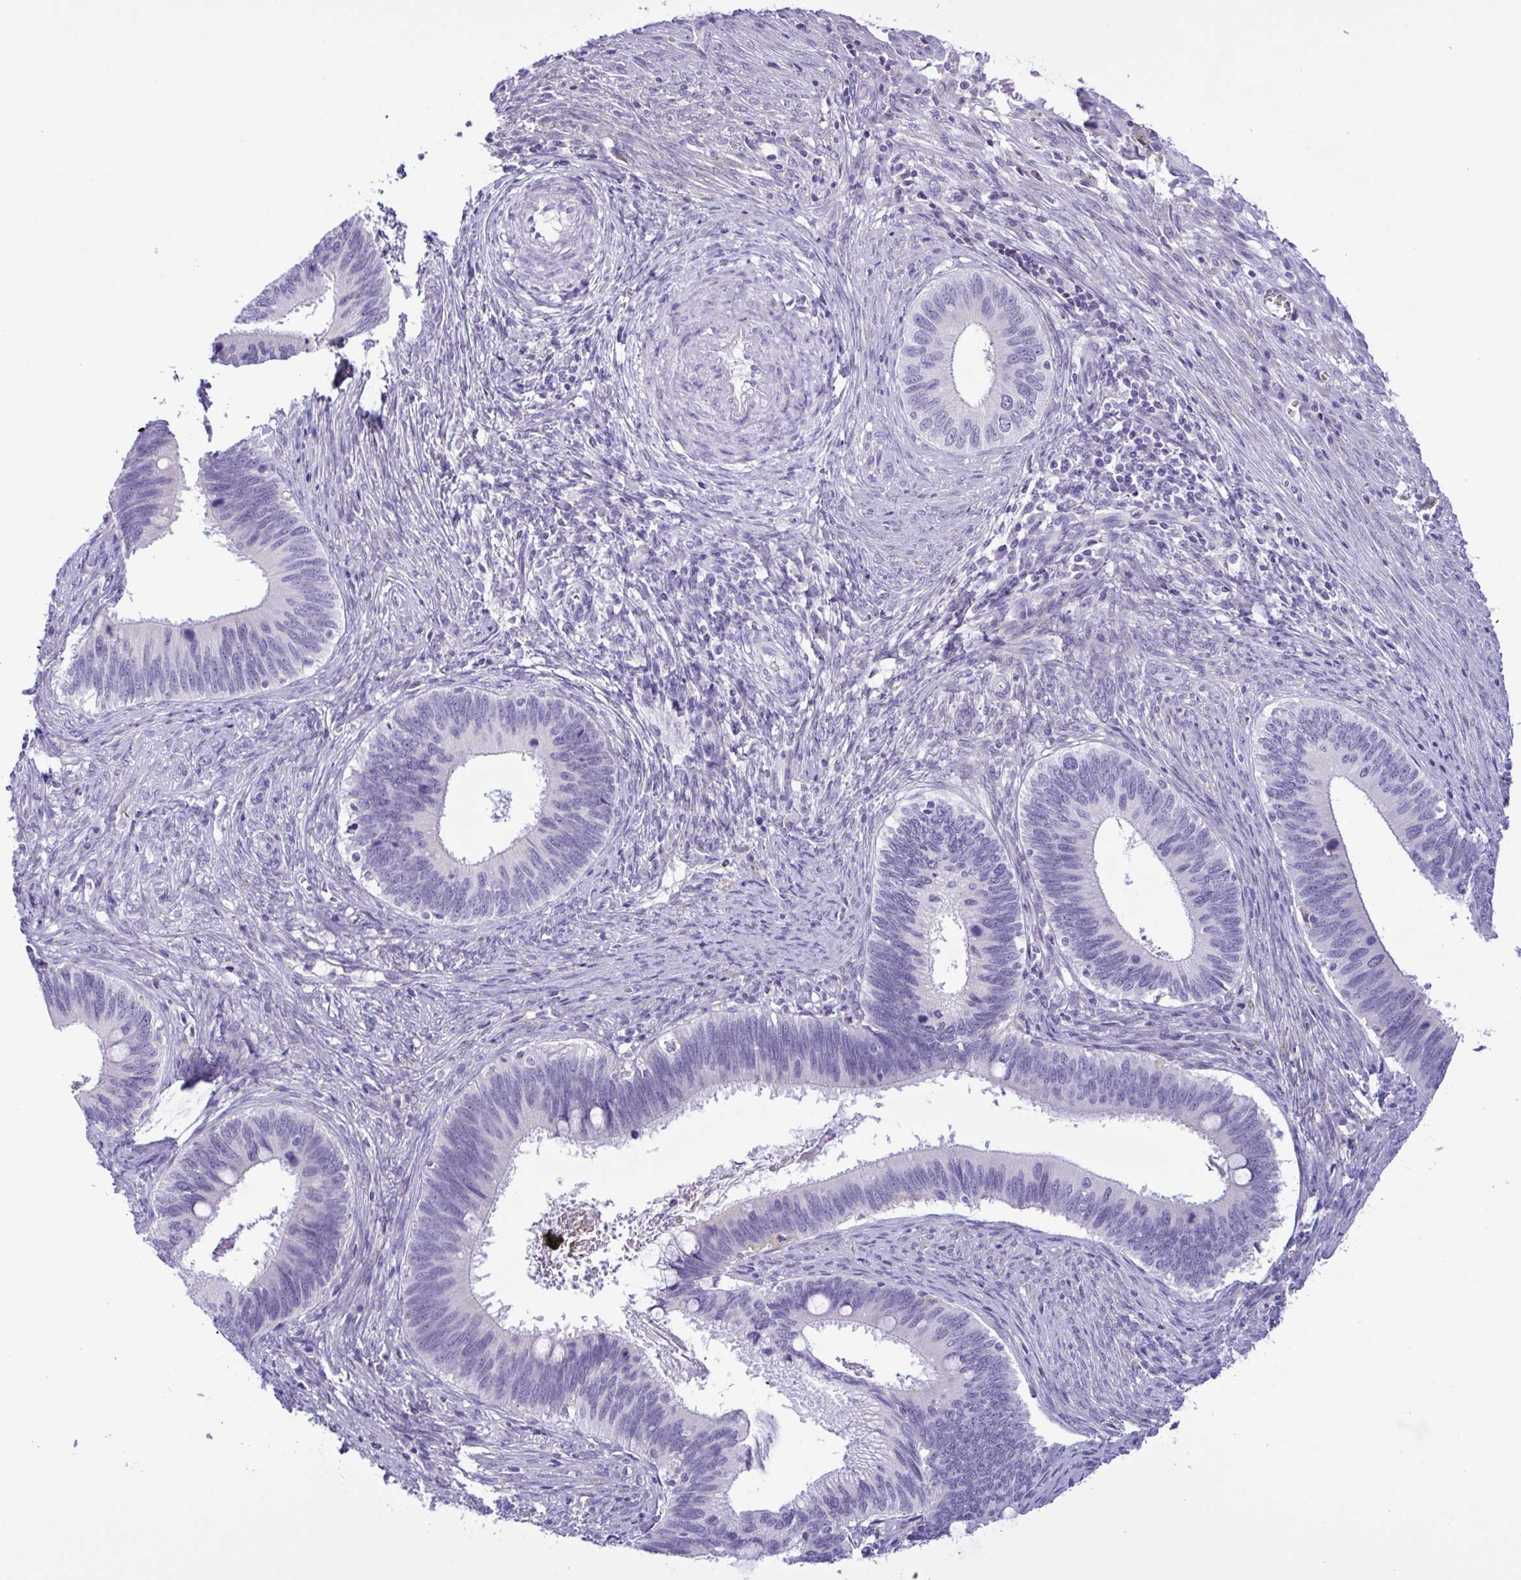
{"staining": {"intensity": "negative", "quantity": "none", "location": "none"}, "tissue": "cervical cancer", "cell_type": "Tumor cells", "image_type": "cancer", "snomed": [{"axis": "morphology", "description": "Adenocarcinoma, NOS"}, {"axis": "topography", "description": "Cervix"}], "caption": "Tumor cells show no significant protein positivity in adenocarcinoma (cervical).", "gene": "SREBF1", "patient": {"sex": "female", "age": 42}}